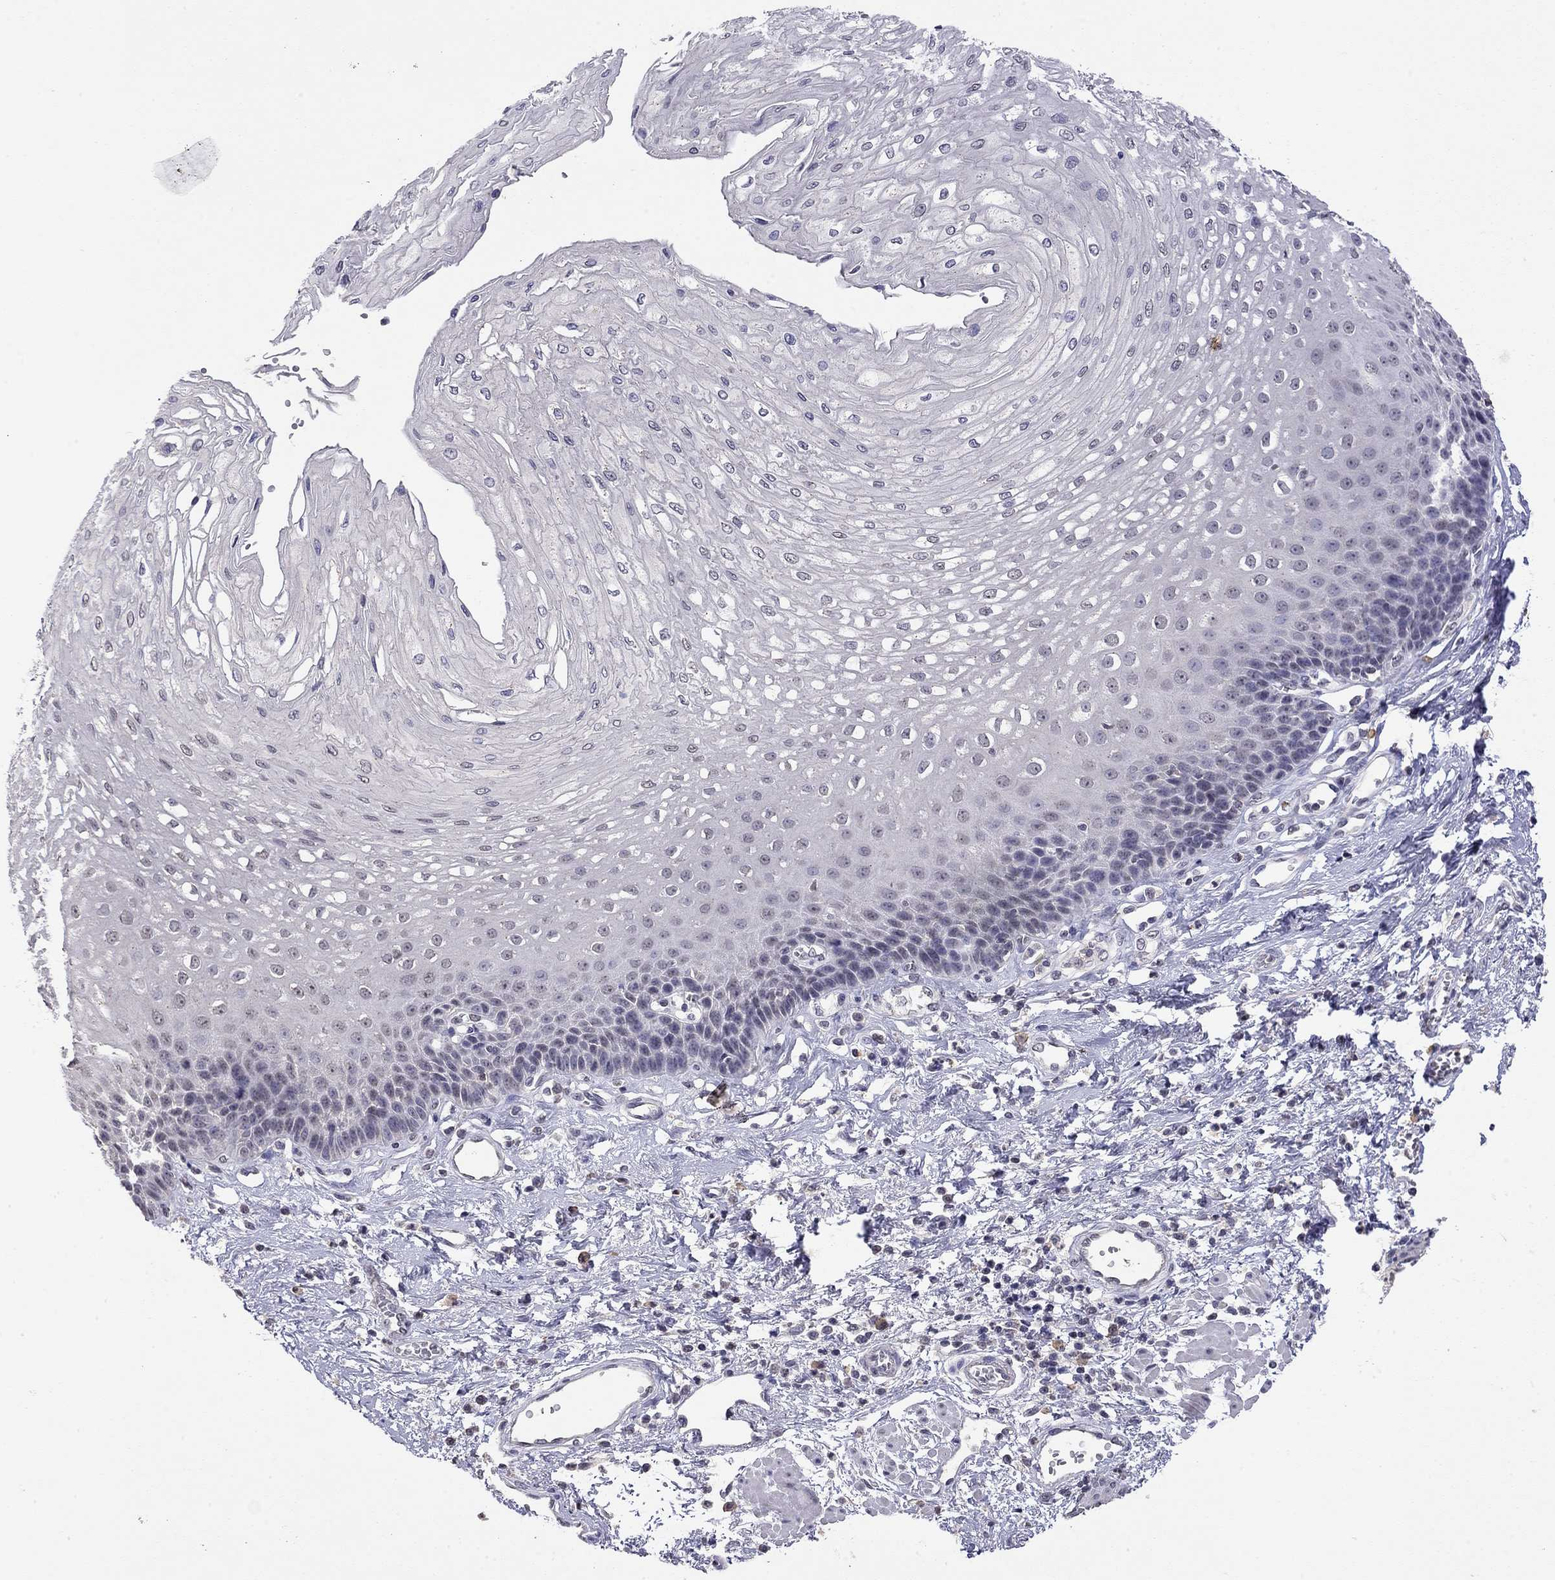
{"staining": {"intensity": "negative", "quantity": "none", "location": "none"}, "tissue": "esophagus", "cell_type": "Squamous epithelial cells", "image_type": "normal", "snomed": [{"axis": "morphology", "description": "Normal tissue, NOS"}, {"axis": "topography", "description": "Esophagus"}], "caption": "Squamous epithelial cells are negative for protein expression in unremarkable human esophagus. (DAB immunohistochemistry (IHC) visualized using brightfield microscopy, high magnification).", "gene": "WNK3", "patient": {"sex": "female", "age": 62}}